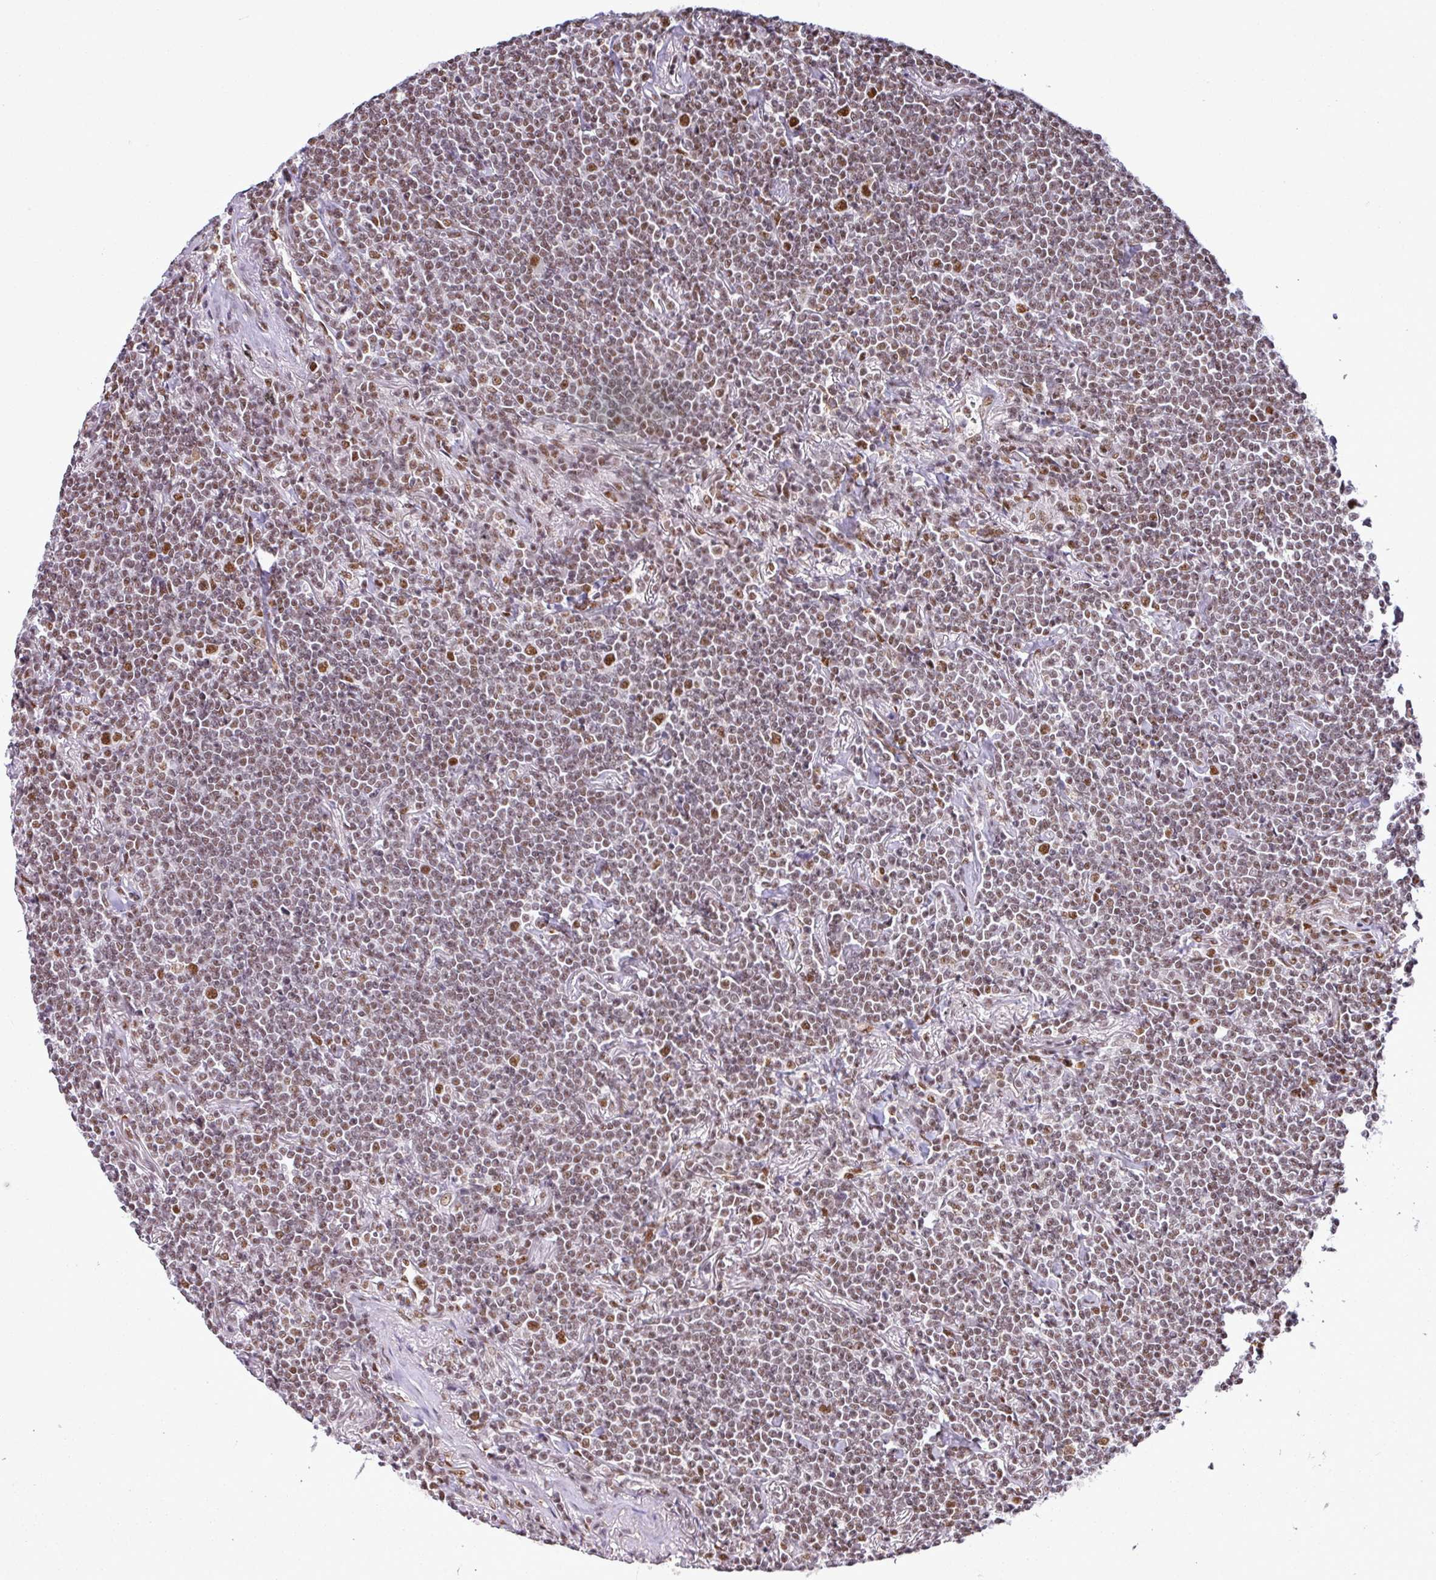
{"staining": {"intensity": "moderate", "quantity": "25%-75%", "location": "nuclear"}, "tissue": "lymphoma", "cell_type": "Tumor cells", "image_type": "cancer", "snomed": [{"axis": "morphology", "description": "Malignant lymphoma, non-Hodgkin's type, Low grade"}, {"axis": "topography", "description": "Lung"}], "caption": "Brown immunohistochemical staining in lymphoma displays moderate nuclear expression in about 25%-75% of tumor cells.", "gene": "PGAP4", "patient": {"sex": "female", "age": 71}}